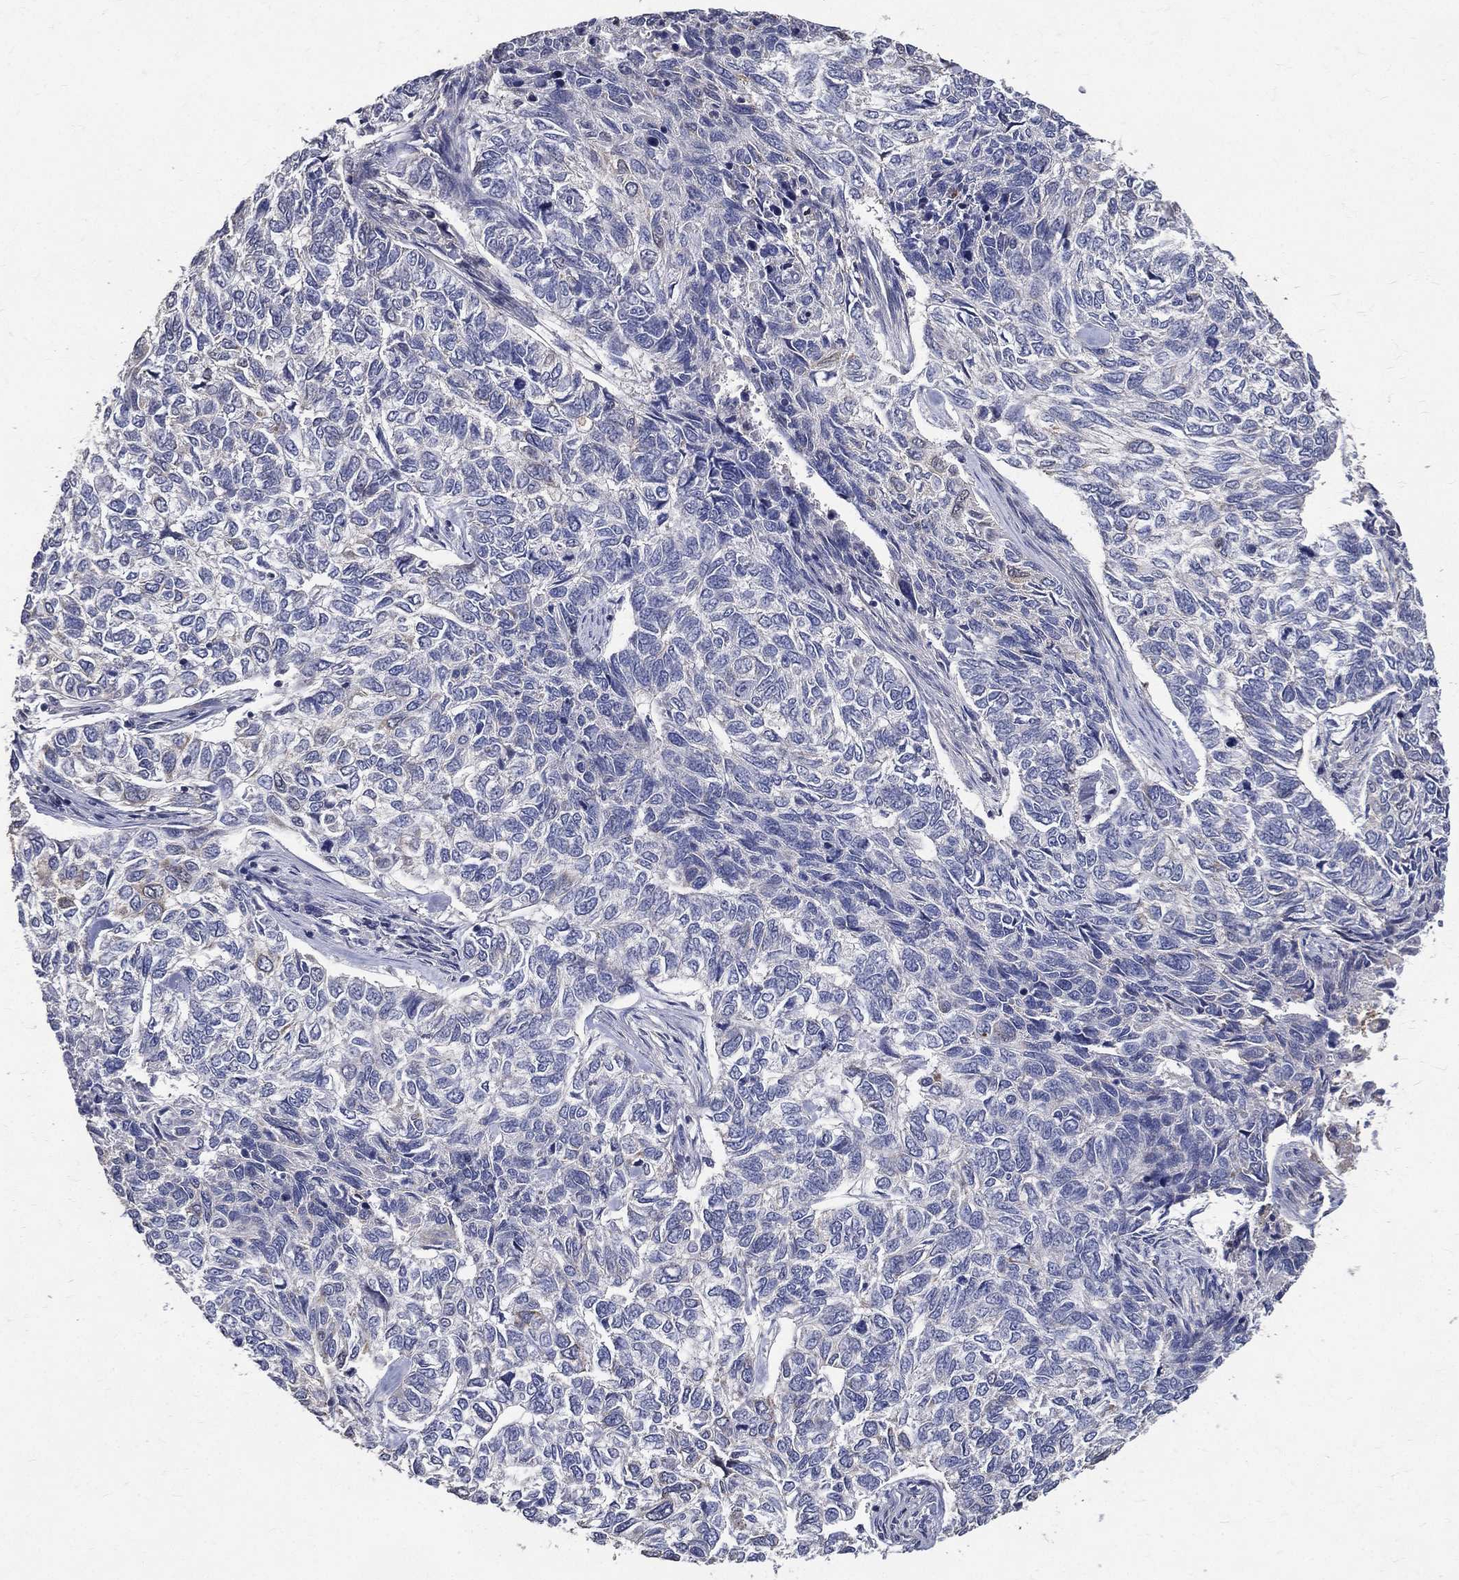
{"staining": {"intensity": "negative", "quantity": "none", "location": "none"}, "tissue": "skin cancer", "cell_type": "Tumor cells", "image_type": "cancer", "snomed": [{"axis": "morphology", "description": "Basal cell carcinoma"}, {"axis": "topography", "description": "Skin"}], "caption": "IHC photomicrograph of human skin cancer (basal cell carcinoma) stained for a protein (brown), which displays no positivity in tumor cells. The staining was performed using DAB (3,3'-diaminobenzidine) to visualize the protein expression in brown, while the nuclei were stained in blue with hematoxylin (Magnification: 20x).", "gene": "SERPINB2", "patient": {"sex": "female", "age": 65}}